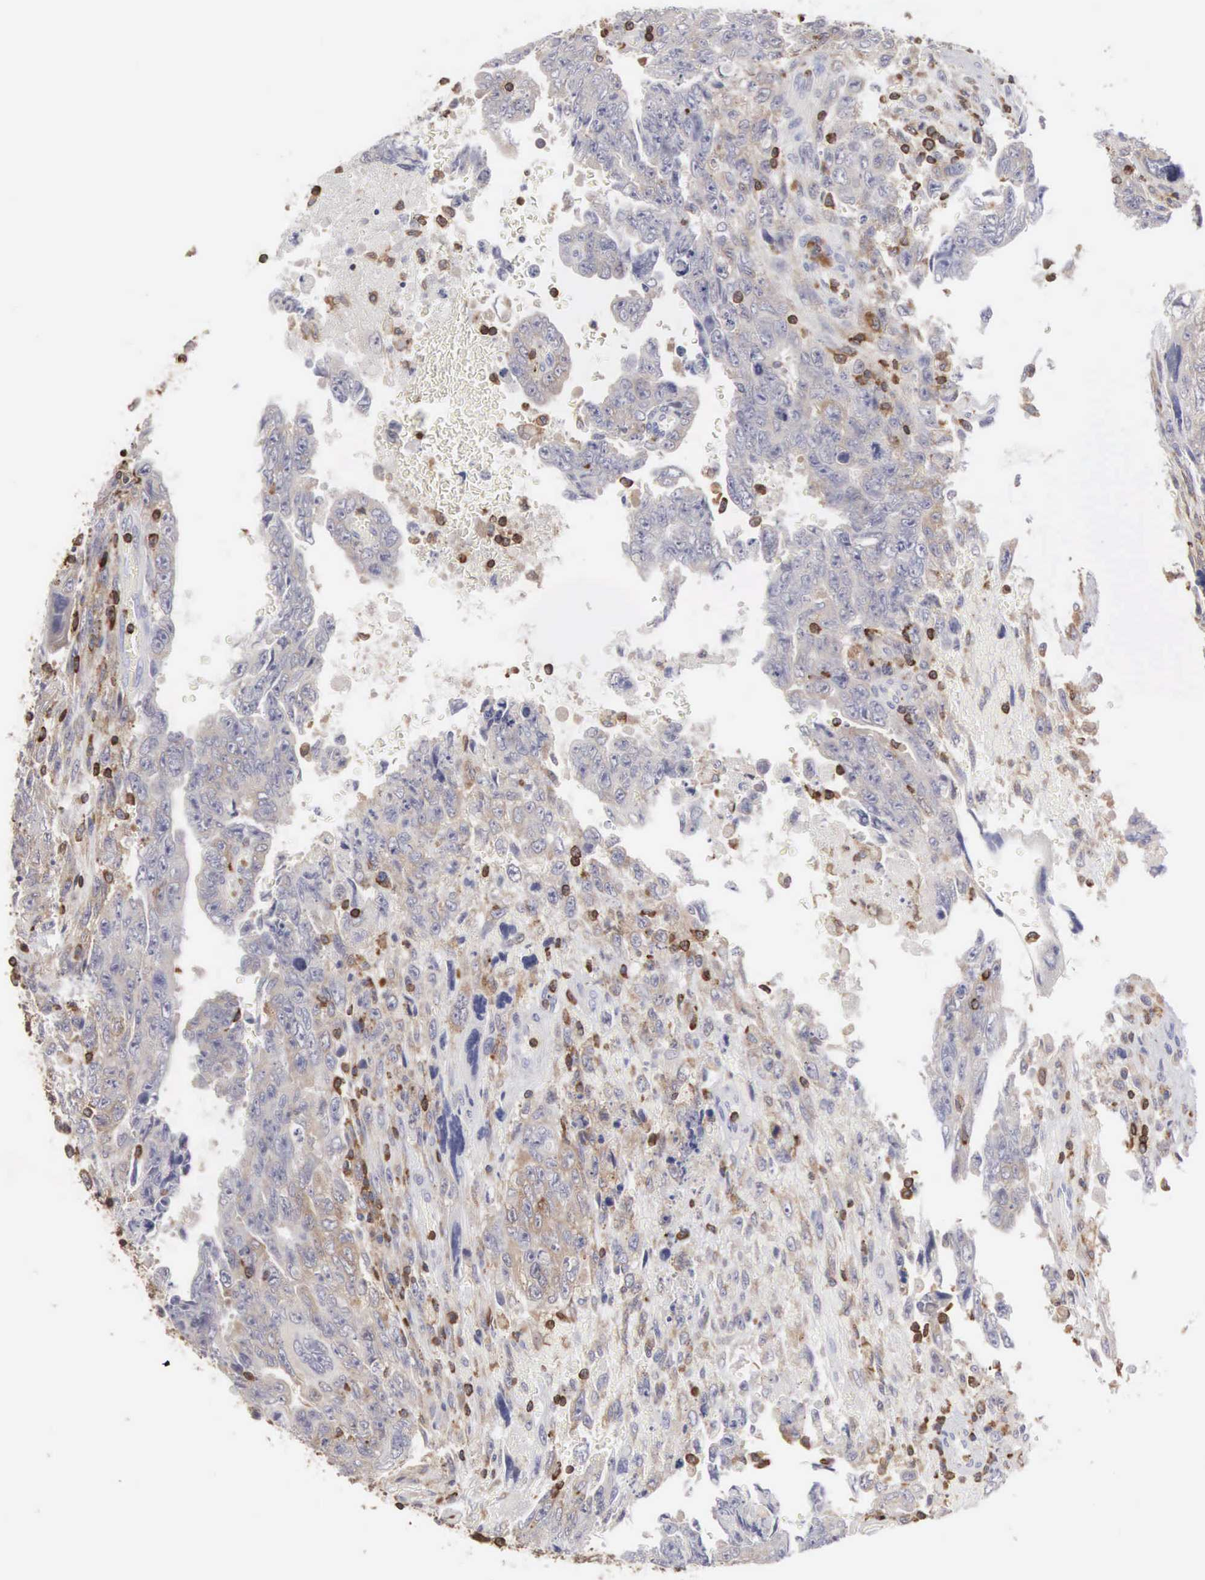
{"staining": {"intensity": "weak", "quantity": "25%-75%", "location": "cytoplasmic/membranous"}, "tissue": "testis cancer", "cell_type": "Tumor cells", "image_type": "cancer", "snomed": [{"axis": "morphology", "description": "Carcinoma, Embryonal, NOS"}, {"axis": "topography", "description": "Testis"}], "caption": "Embryonal carcinoma (testis) was stained to show a protein in brown. There is low levels of weak cytoplasmic/membranous expression in about 25%-75% of tumor cells.", "gene": "SH3BP1", "patient": {"sex": "male", "age": 28}}